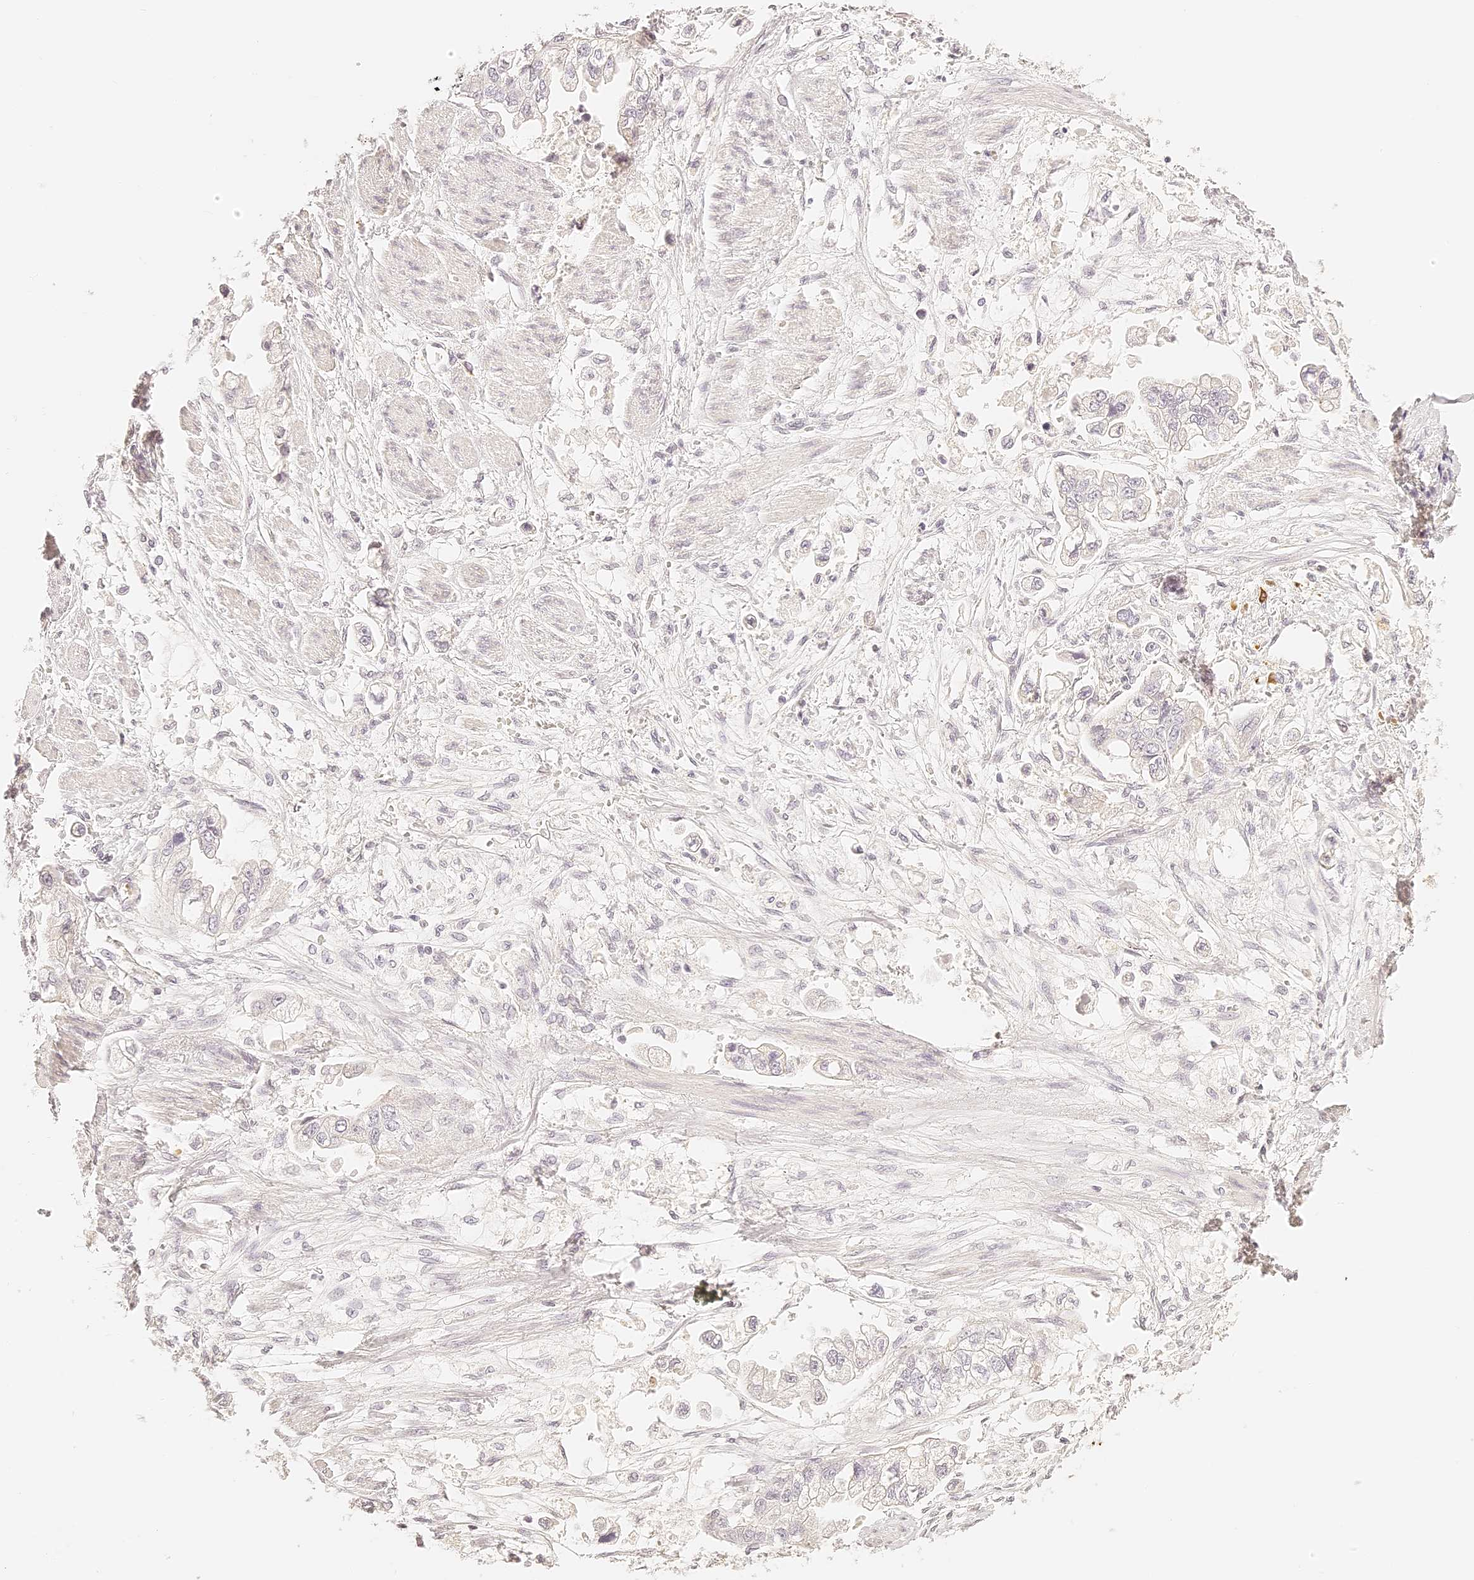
{"staining": {"intensity": "negative", "quantity": "none", "location": "none"}, "tissue": "stomach cancer", "cell_type": "Tumor cells", "image_type": "cancer", "snomed": [{"axis": "morphology", "description": "Adenocarcinoma, NOS"}, {"axis": "topography", "description": "Stomach"}], "caption": "DAB immunohistochemical staining of stomach cancer (adenocarcinoma) demonstrates no significant expression in tumor cells.", "gene": "TRIM45", "patient": {"sex": "male", "age": 62}}